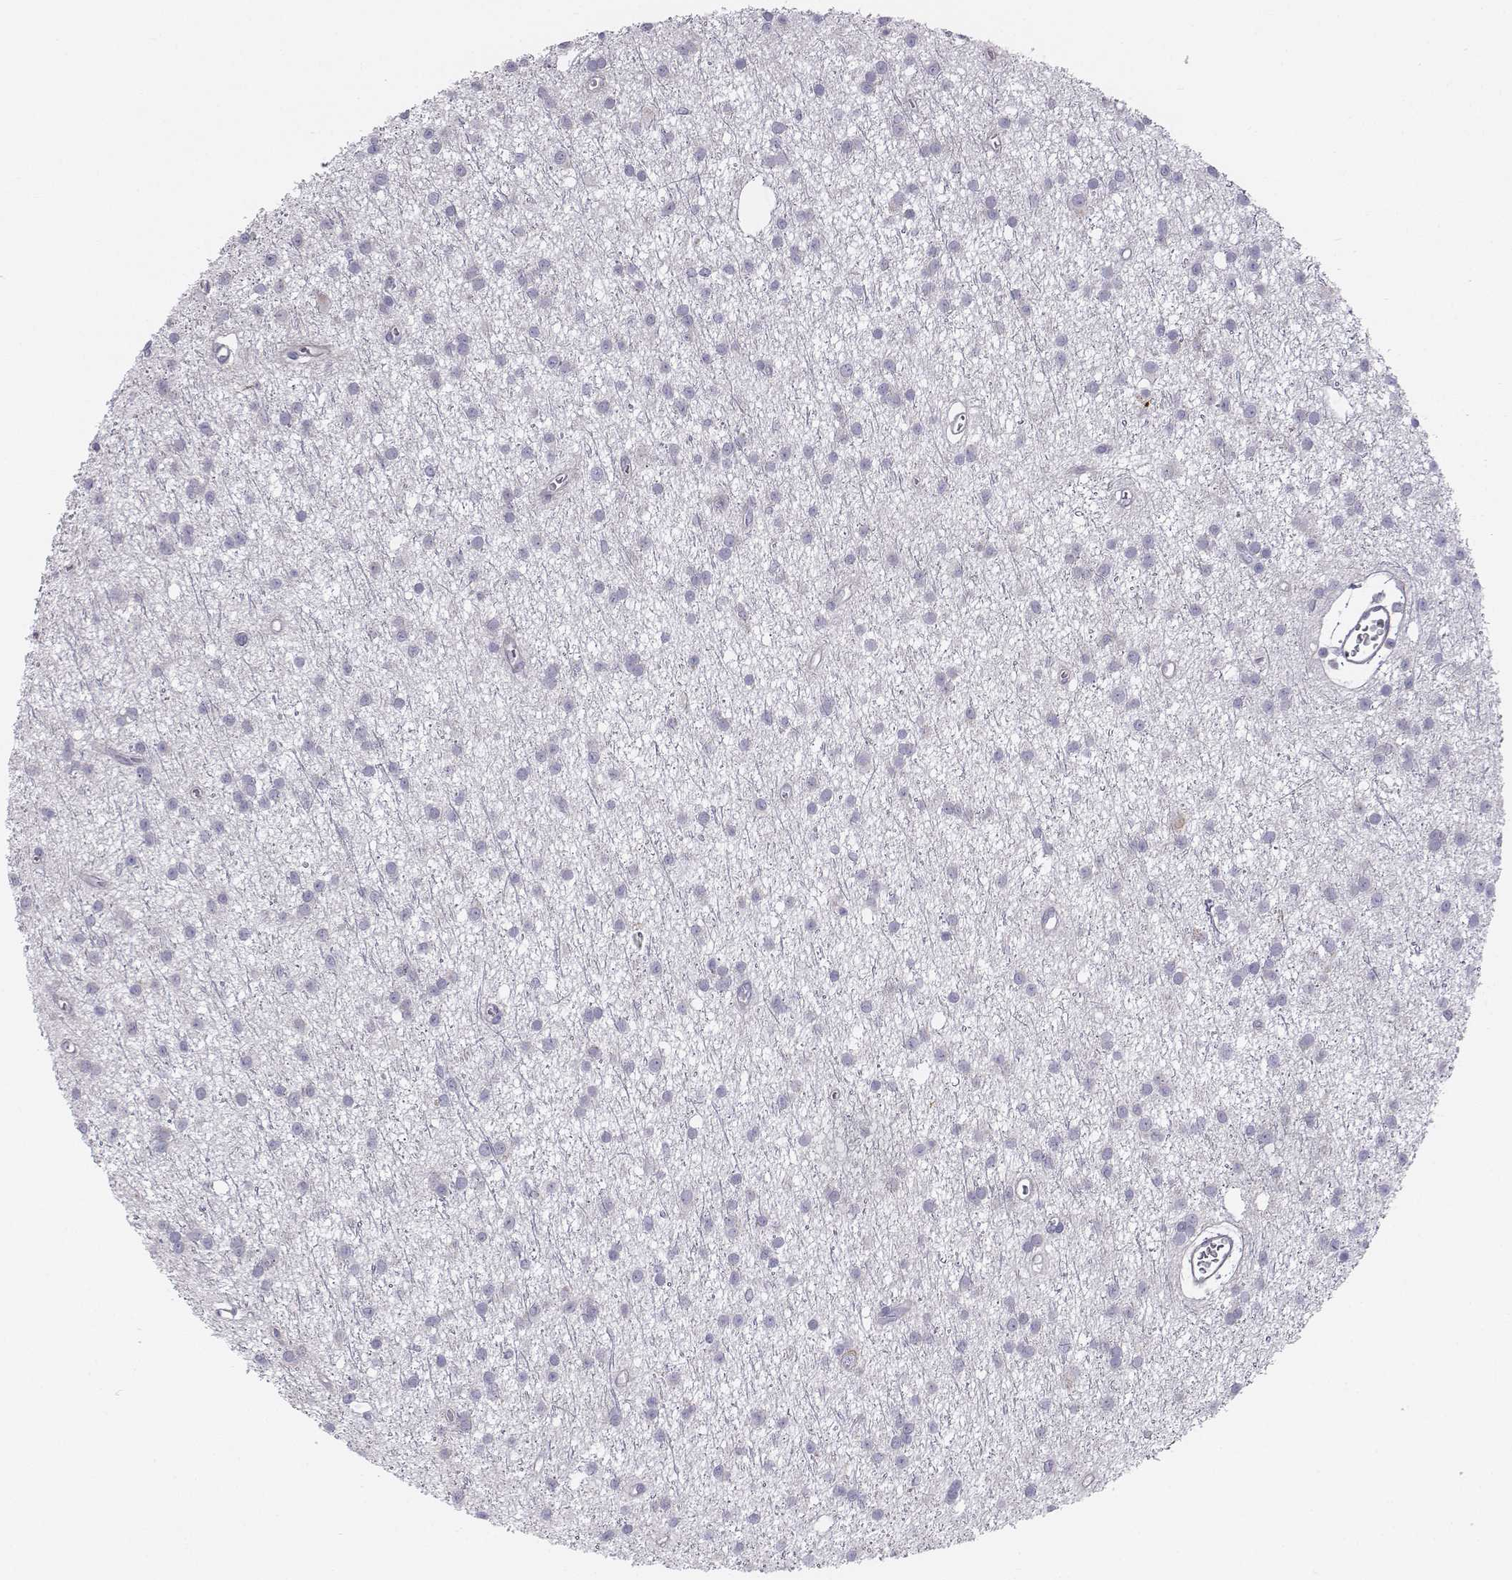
{"staining": {"intensity": "negative", "quantity": "none", "location": "none"}, "tissue": "glioma", "cell_type": "Tumor cells", "image_type": "cancer", "snomed": [{"axis": "morphology", "description": "Glioma, malignant, Low grade"}, {"axis": "topography", "description": "Brain"}], "caption": "This is an immunohistochemistry image of glioma. There is no expression in tumor cells.", "gene": "CHST14", "patient": {"sex": "male", "age": 27}}